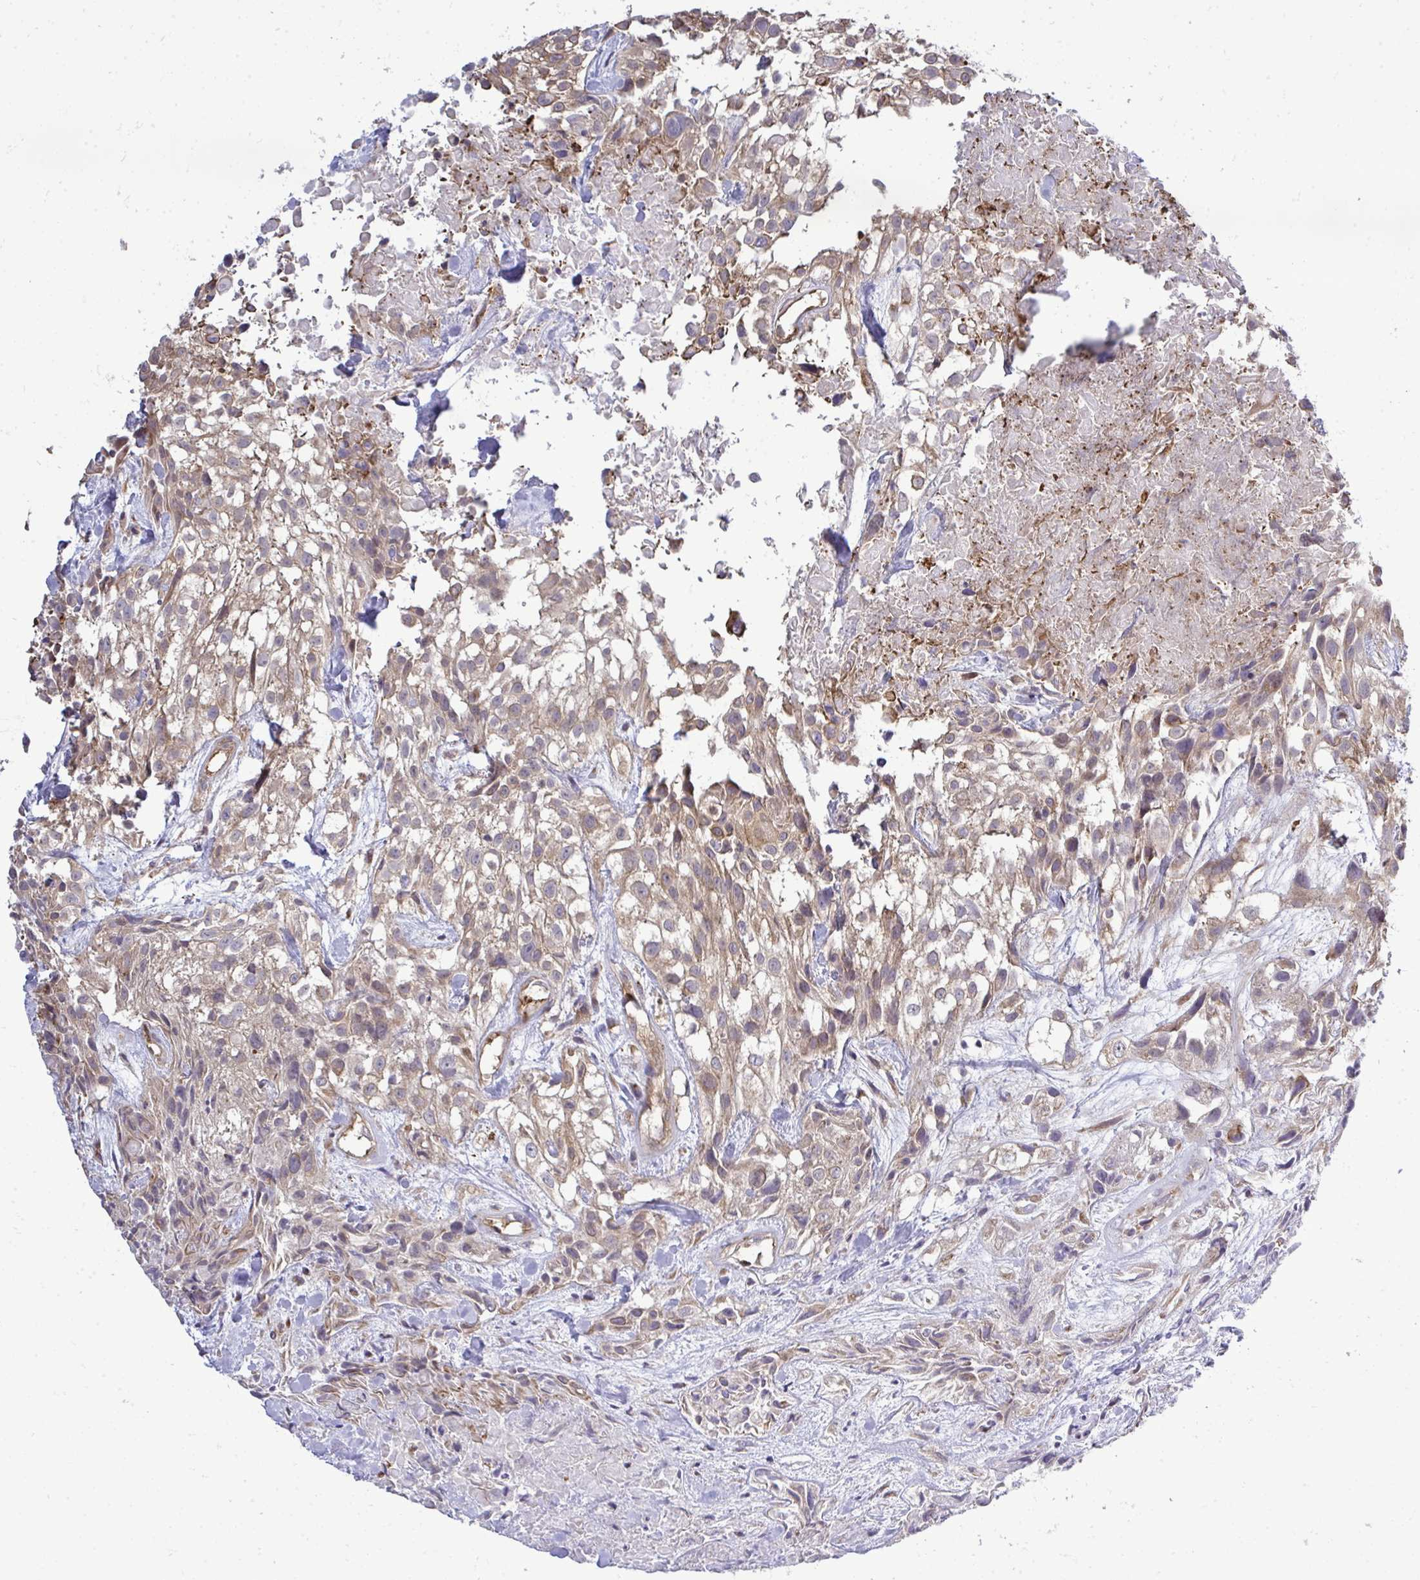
{"staining": {"intensity": "moderate", "quantity": "25%-75%", "location": "cytoplasmic/membranous"}, "tissue": "urothelial cancer", "cell_type": "Tumor cells", "image_type": "cancer", "snomed": [{"axis": "morphology", "description": "Urothelial carcinoma, High grade"}, {"axis": "topography", "description": "Urinary bladder"}], "caption": "Moderate cytoplasmic/membranous expression is identified in about 25%-75% of tumor cells in urothelial cancer. Ihc stains the protein of interest in brown and the nuclei are stained blue.", "gene": "FUT10", "patient": {"sex": "male", "age": 56}}